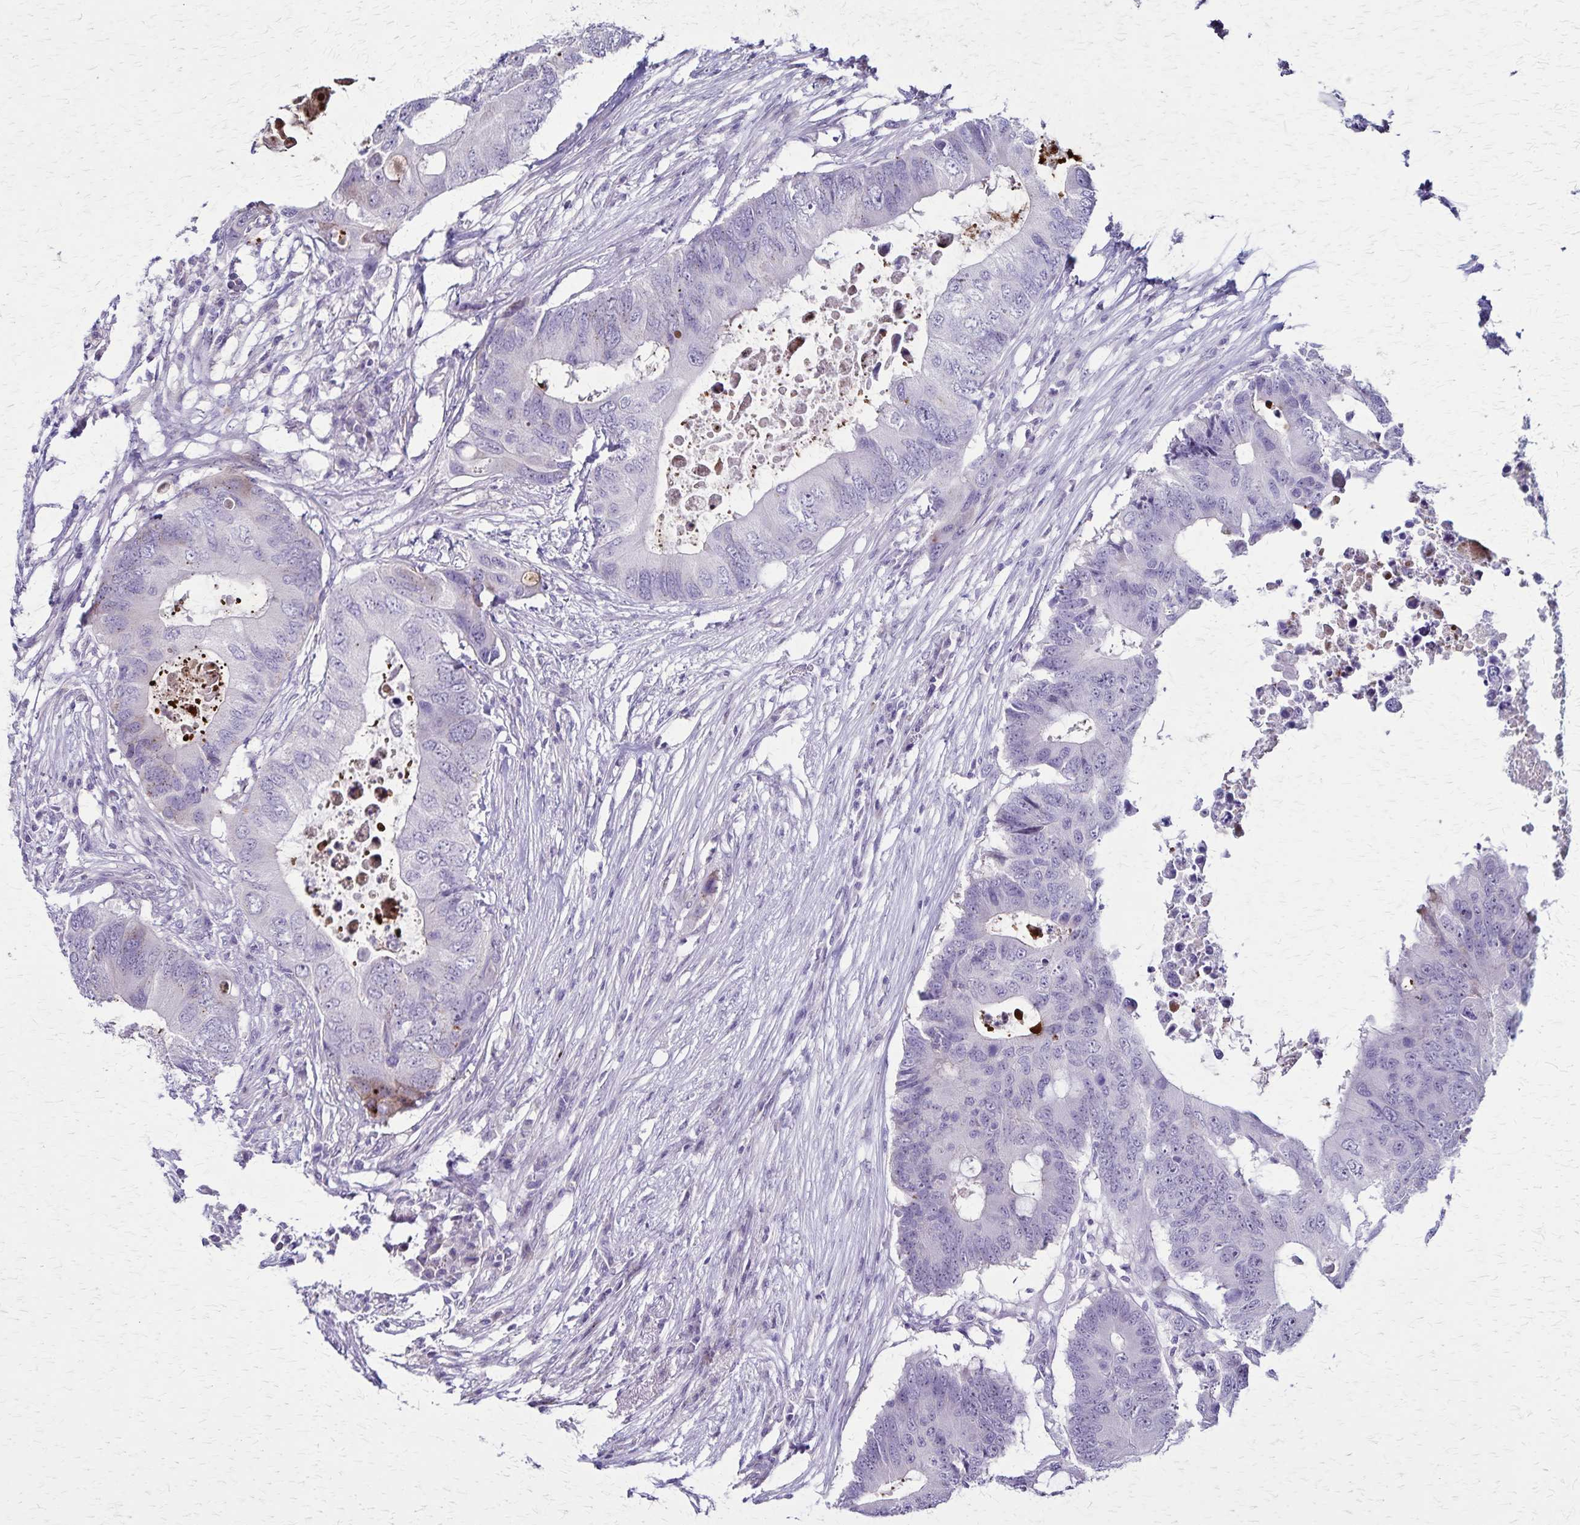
{"staining": {"intensity": "negative", "quantity": "none", "location": "none"}, "tissue": "colorectal cancer", "cell_type": "Tumor cells", "image_type": "cancer", "snomed": [{"axis": "morphology", "description": "Adenocarcinoma, NOS"}, {"axis": "topography", "description": "Colon"}], "caption": "The histopathology image displays no significant staining in tumor cells of colorectal cancer. The staining was performed using DAB to visualize the protein expression in brown, while the nuclei were stained in blue with hematoxylin (Magnification: 20x).", "gene": "OR51B5", "patient": {"sex": "male", "age": 71}}